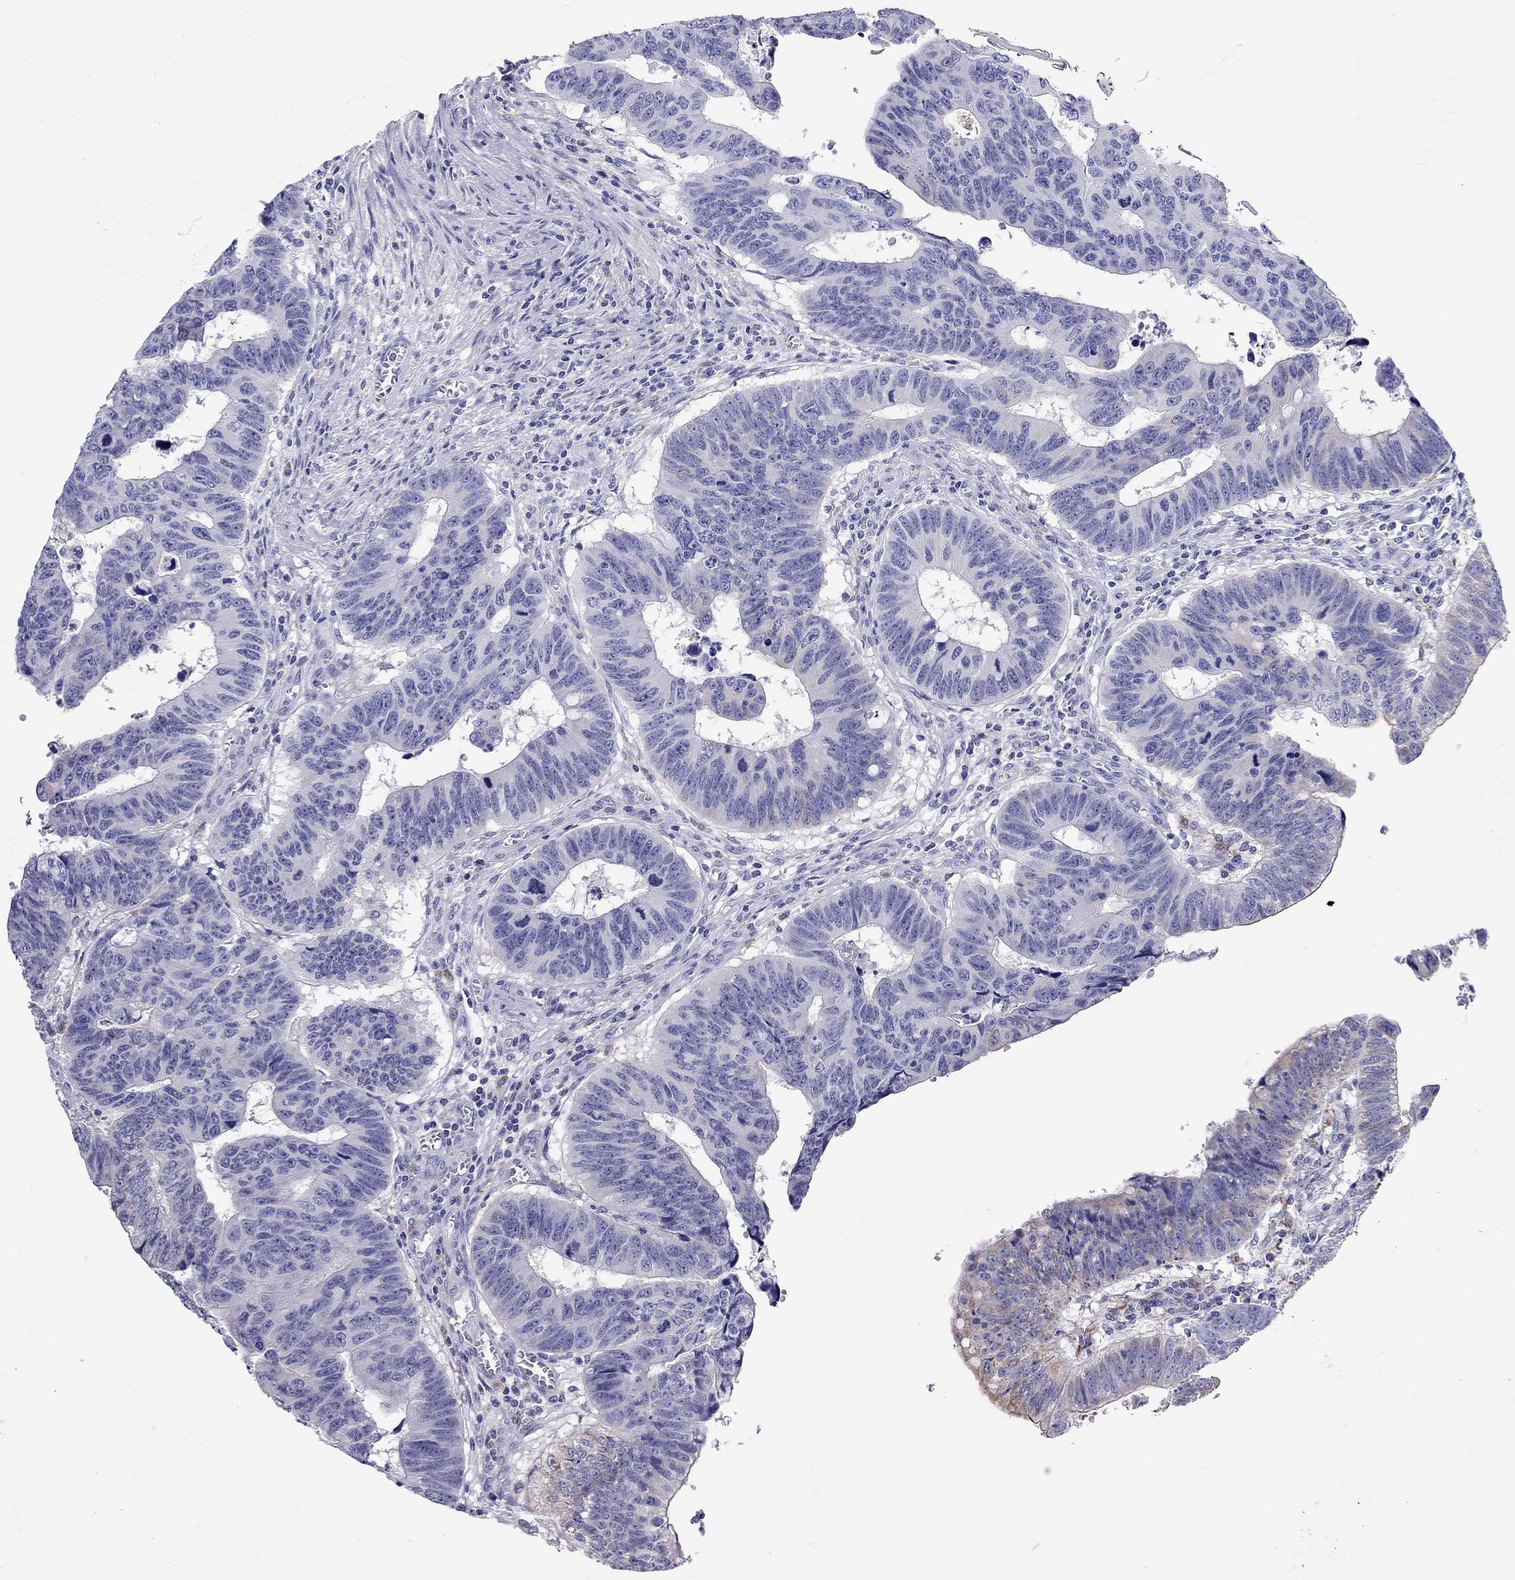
{"staining": {"intensity": "negative", "quantity": "none", "location": "none"}, "tissue": "colorectal cancer", "cell_type": "Tumor cells", "image_type": "cancer", "snomed": [{"axis": "morphology", "description": "Adenocarcinoma, NOS"}, {"axis": "topography", "description": "Appendix"}, {"axis": "topography", "description": "Colon"}, {"axis": "topography", "description": "Cecum"}, {"axis": "topography", "description": "Colon asc"}], "caption": "This is a micrograph of immunohistochemistry staining of colorectal cancer, which shows no staining in tumor cells. The staining was performed using DAB (3,3'-diaminobenzidine) to visualize the protein expression in brown, while the nuclei were stained in blue with hematoxylin (Magnification: 20x).", "gene": "SLC46A2", "patient": {"sex": "female", "age": 85}}